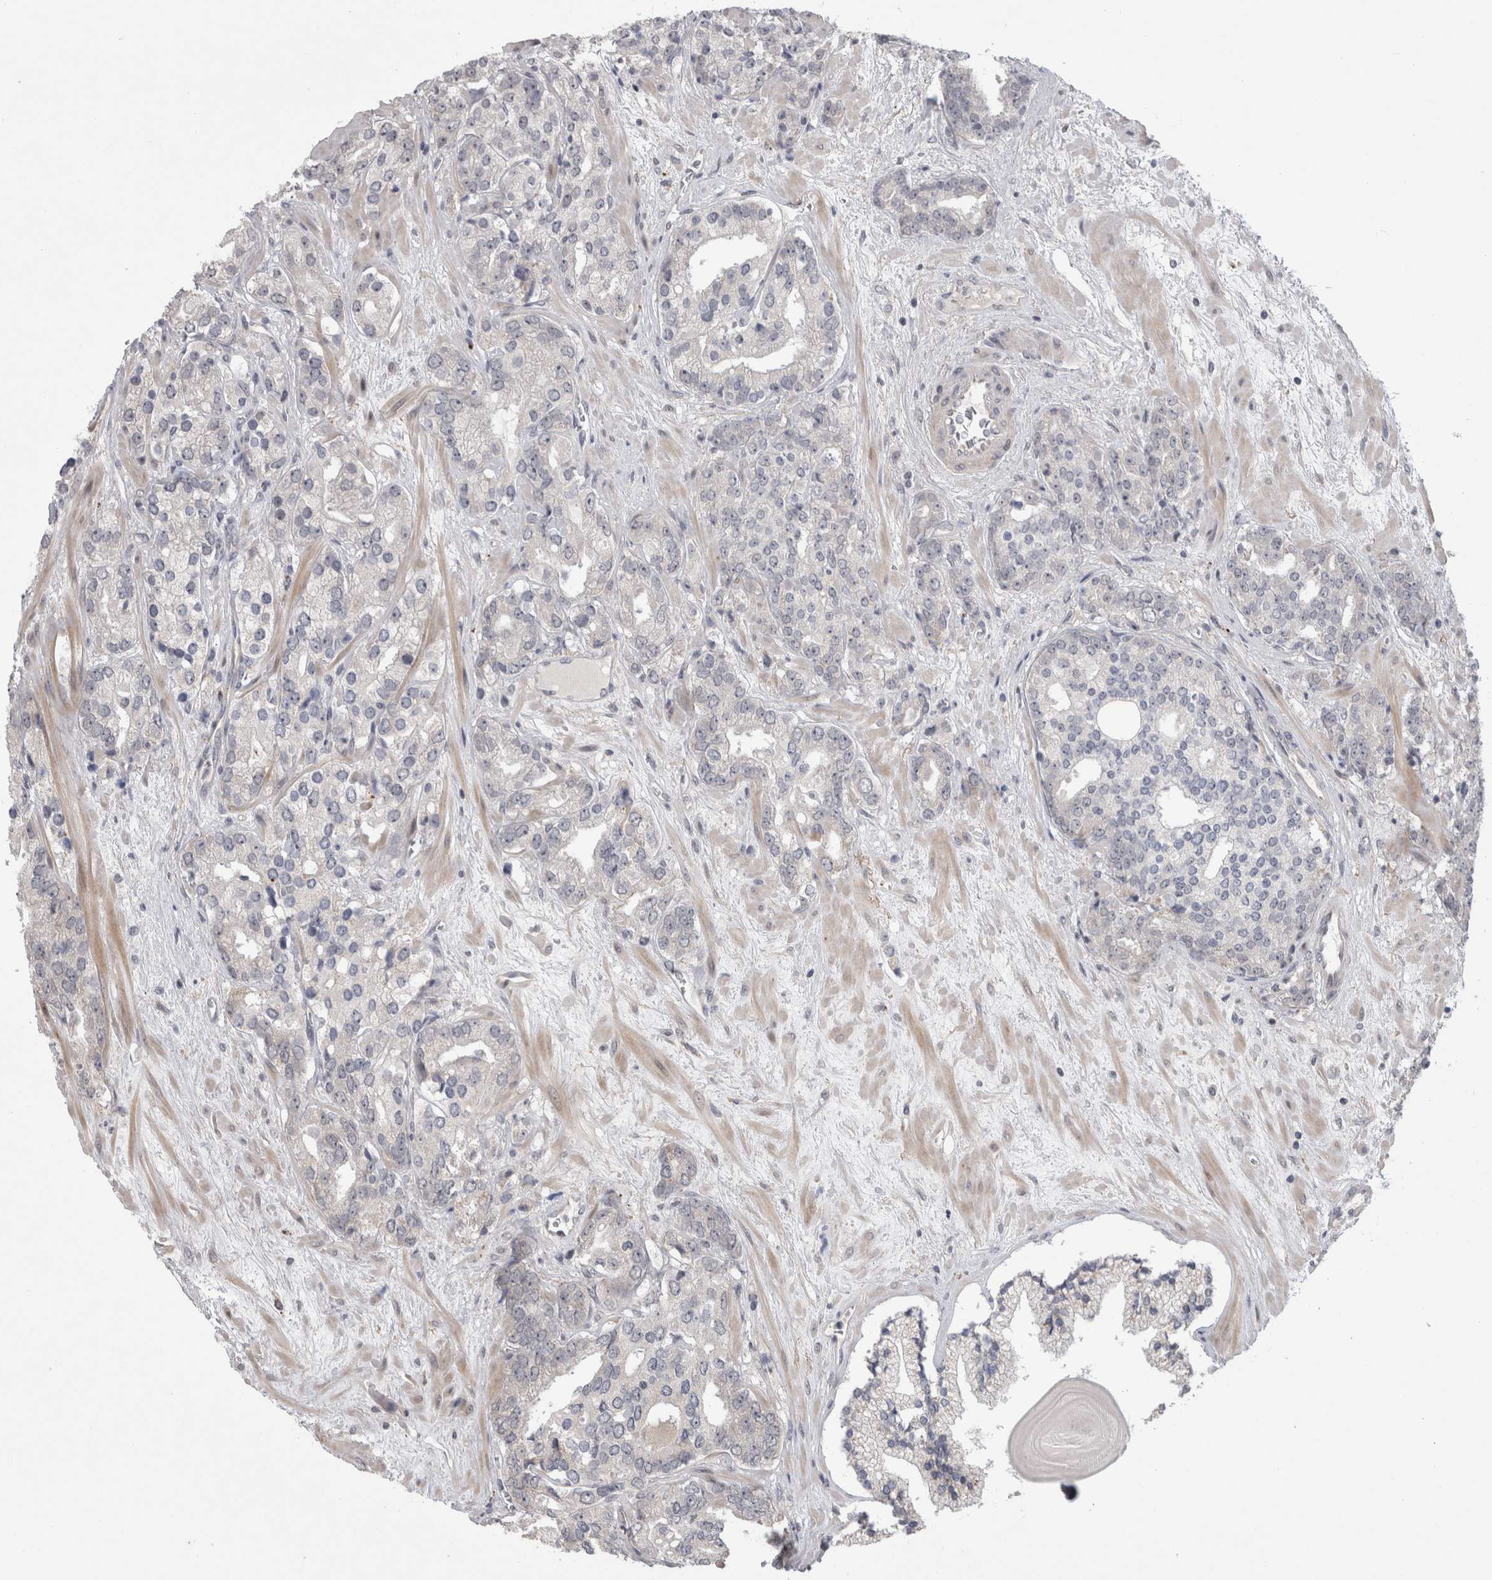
{"staining": {"intensity": "negative", "quantity": "none", "location": "none"}, "tissue": "prostate cancer", "cell_type": "Tumor cells", "image_type": "cancer", "snomed": [{"axis": "morphology", "description": "Adenocarcinoma, High grade"}, {"axis": "topography", "description": "Prostate"}], "caption": "Tumor cells show no significant protein positivity in prostate high-grade adenocarcinoma. (Stains: DAB immunohistochemistry with hematoxylin counter stain, Microscopy: brightfield microscopy at high magnification).", "gene": "MTBP", "patient": {"sex": "male", "age": 71}}